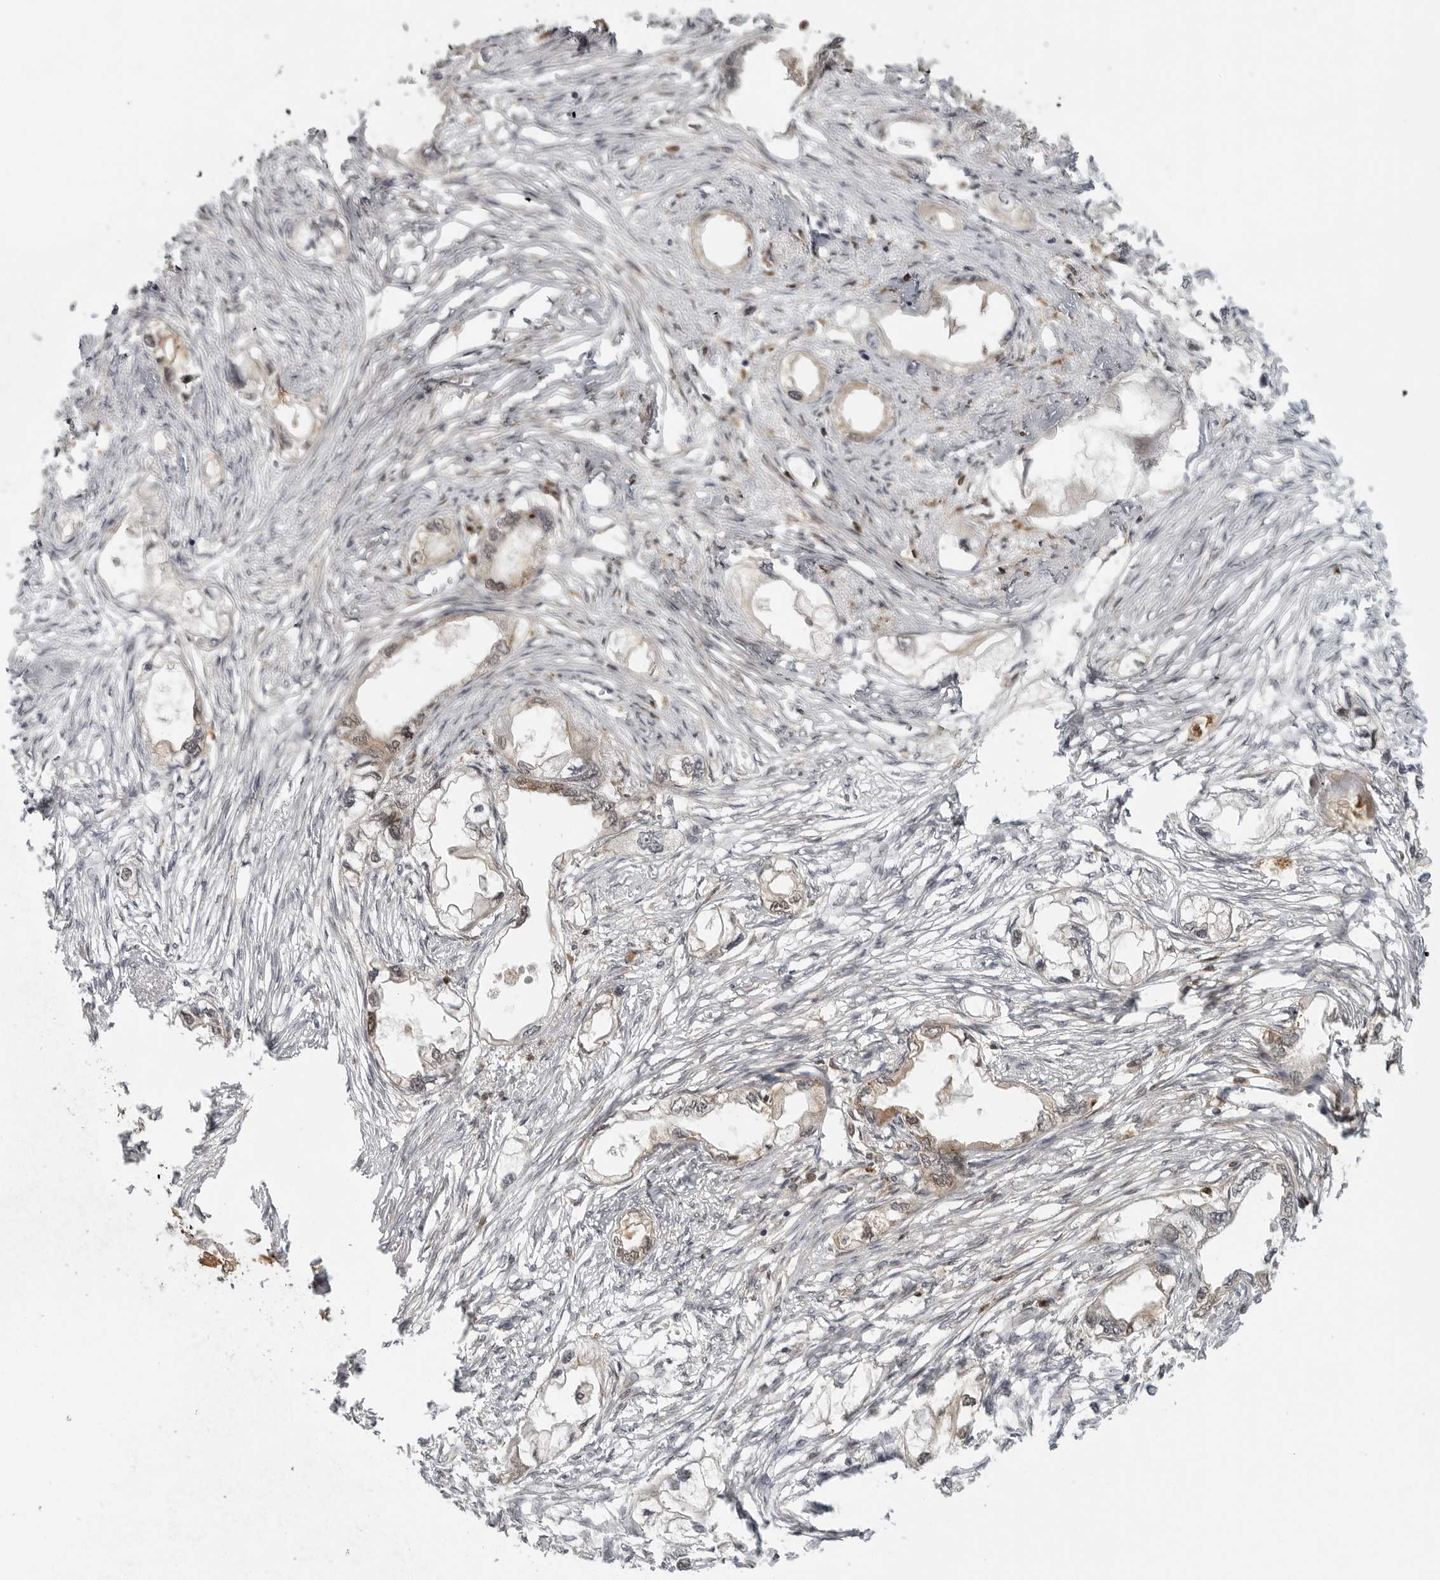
{"staining": {"intensity": "weak", "quantity": "25%-75%", "location": "cytoplasmic/membranous"}, "tissue": "endometrial cancer", "cell_type": "Tumor cells", "image_type": "cancer", "snomed": [{"axis": "morphology", "description": "Adenocarcinoma, NOS"}, {"axis": "morphology", "description": "Adenocarcinoma, metastatic, NOS"}, {"axis": "topography", "description": "Adipose tissue"}, {"axis": "topography", "description": "Endometrium"}], "caption": "Immunohistochemical staining of adenocarcinoma (endometrial) displays low levels of weak cytoplasmic/membranous staining in about 25%-75% of tumor cells. The protein is shown in brown color, while the nuclei are stained blue.", "gene": "CTIF", "patient": {"sex": "female", "age": 67}}